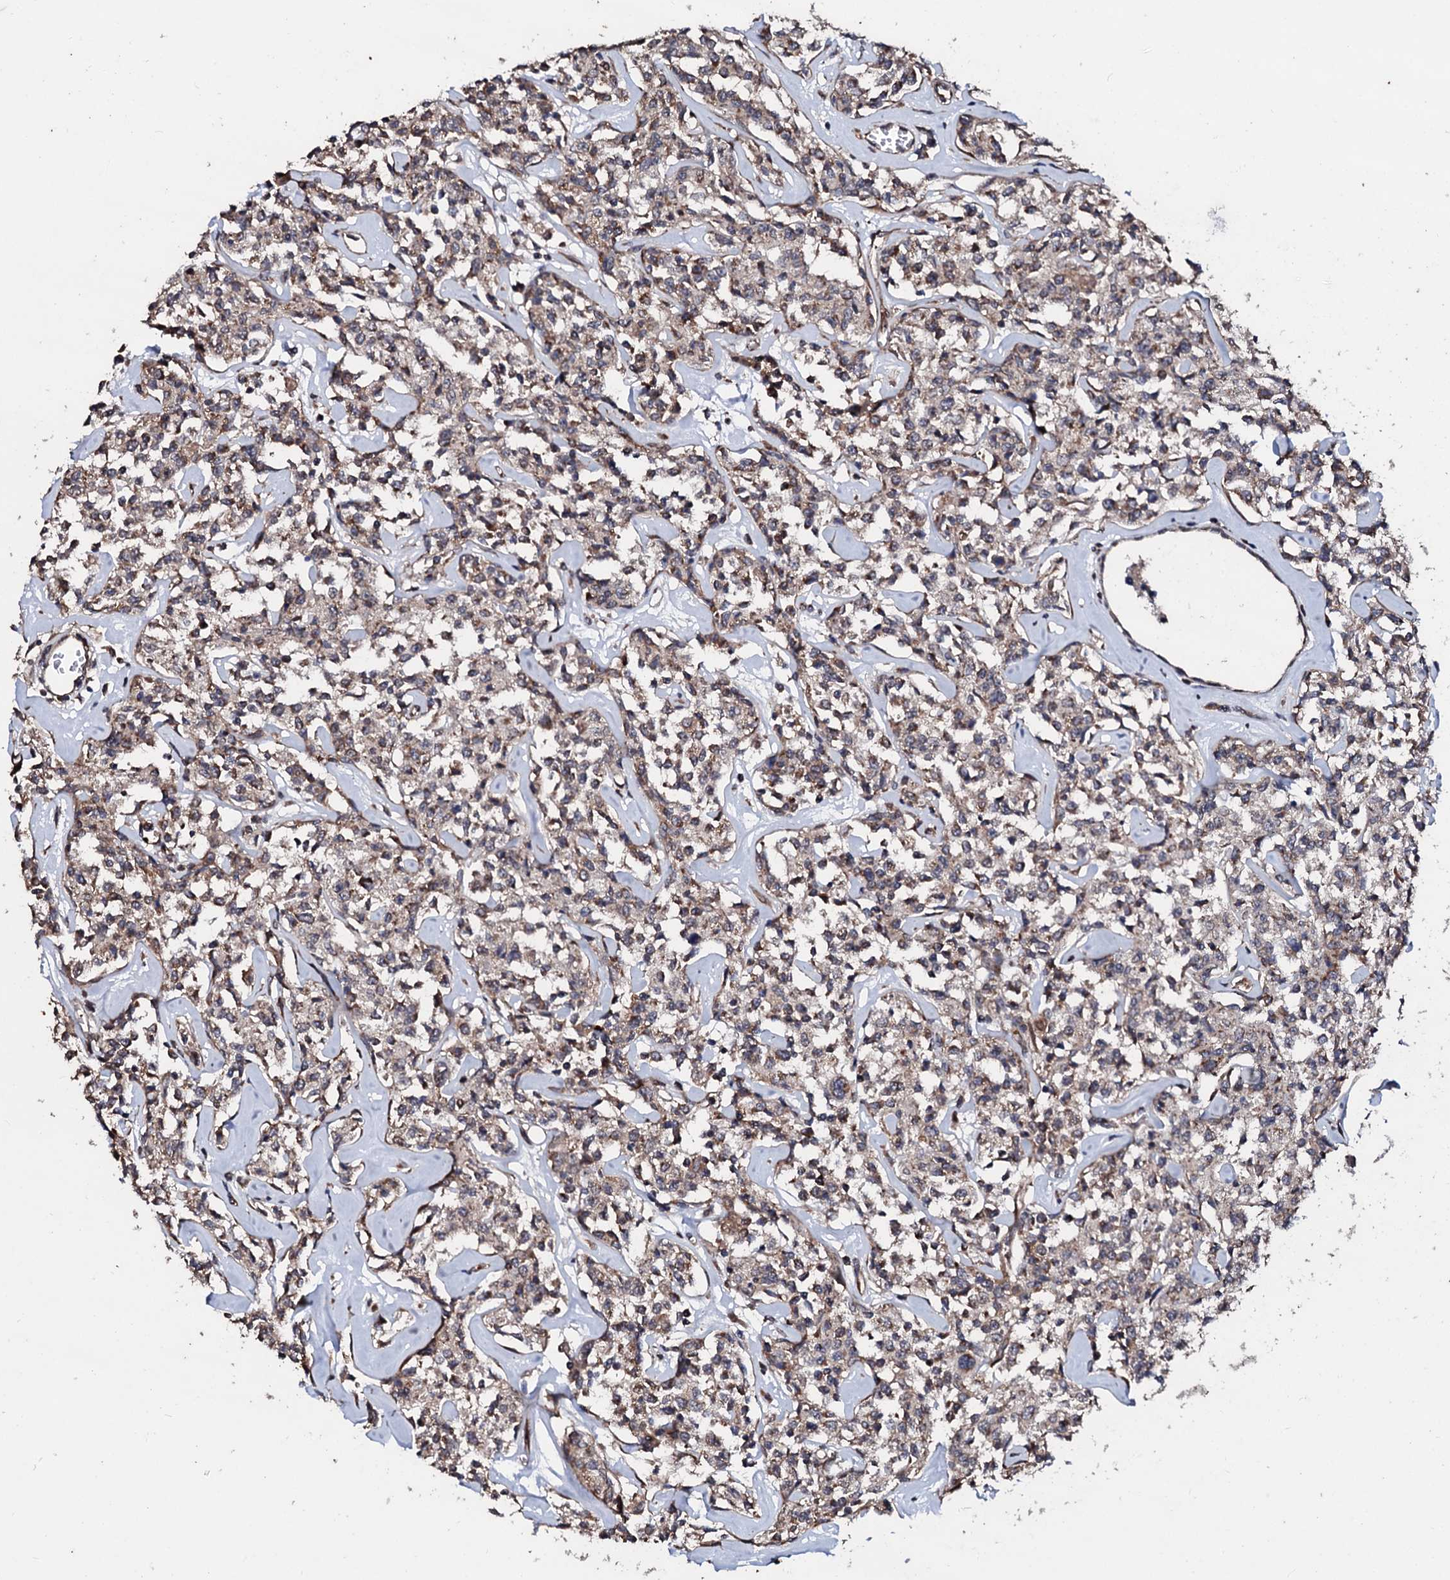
{"staining": {"intensity": "weak", "quantity": "25%-75%", "location": "cytoplasmic/membranous"}, "tissue": "lymphoma", "cell_type": "Tumor cells", "image_type": "cancer", "snomed": [{"axis": "morphology", "description": "Malignant lymphoma, non-Hodgkin's type, Low grade"}, {"axis": "topography", "description": "Small intestine"}], "caption": "Low-grade malignant lymphoma, non-Hodgkin's type tissue shows weak cytoplasmic/membranous positivity in approximately 25%-75% of tumor cells", "gene": "SDHAF2", "patient": {"sex": "female", "age": 59}}